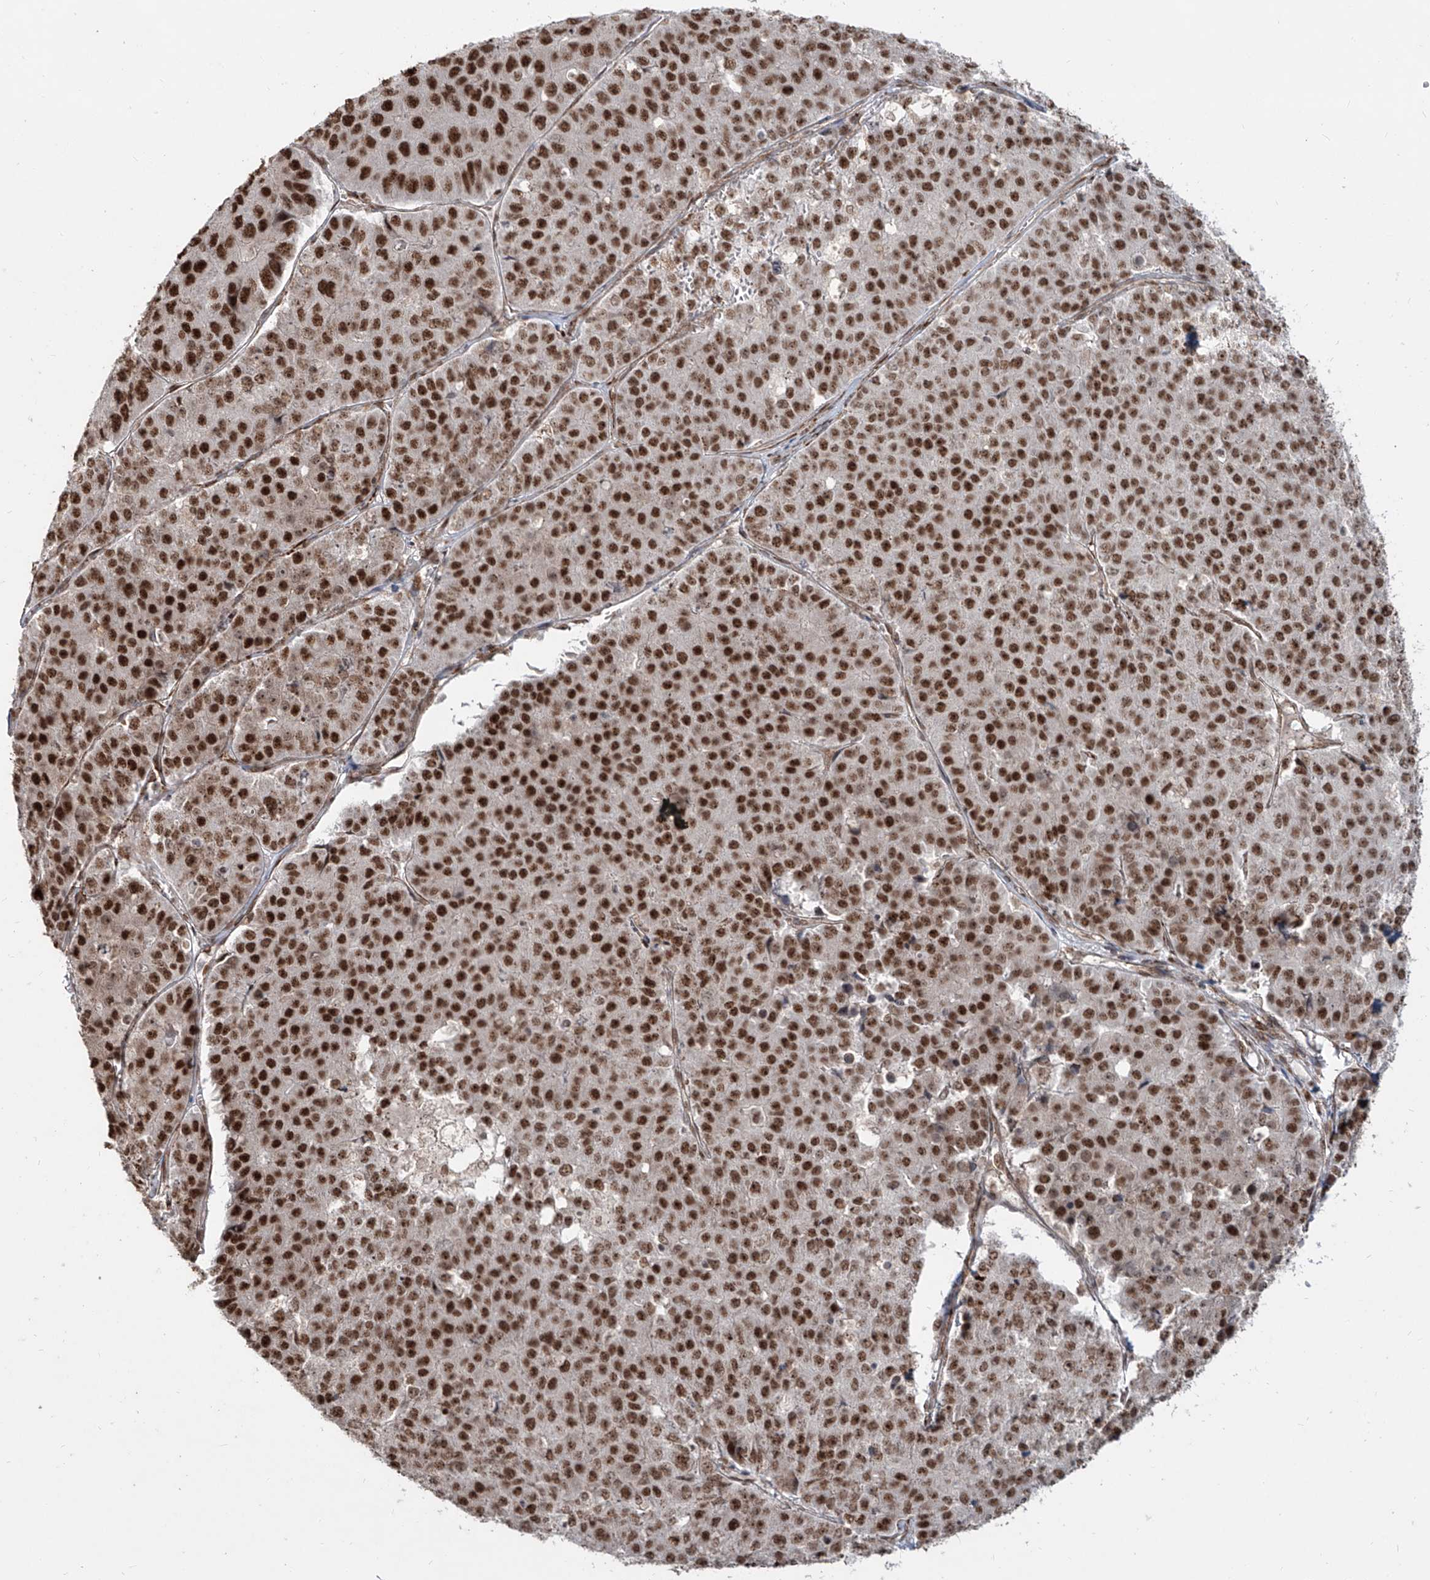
{"staining": {"intensity": "strong", "quantity": ">75%", "location": "nuclear"}, "tissue": "pancreatic cancer", "cell_type": "Tumor cells", "image_type": "cancer", "snomed": [{"axis": "morphology", "description": "Adenocarcinoma, NOS"}, {"axis": "topography", "description": "Pancreas"}], "caption": "Immunohistochemistry (IHC) of human pancreatic adenocarcinoma shows high levels of strong nuclear staining in about >75% of tumor cells.", "gene": "ZNF710", "patient": {"sex": "male", "age": 50}}